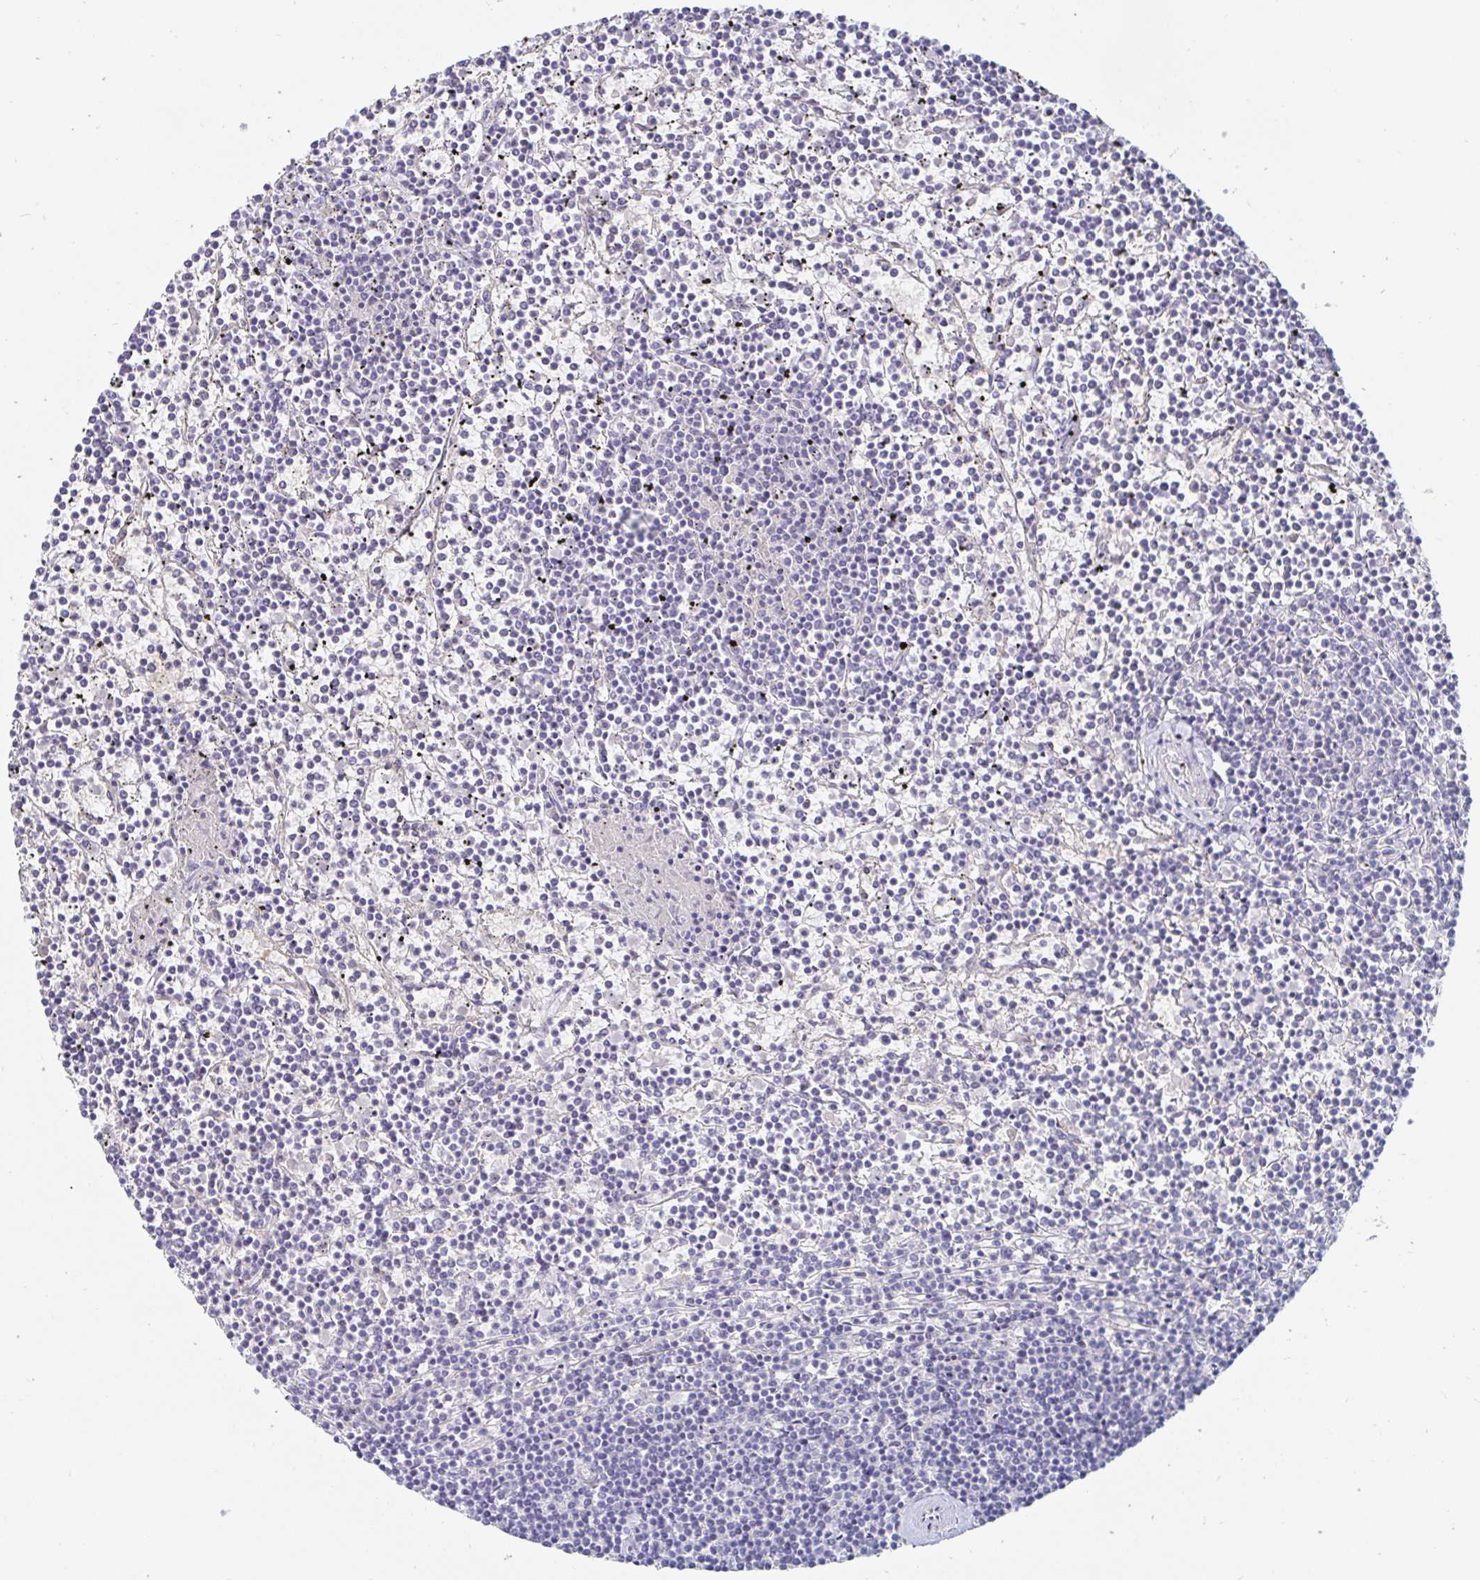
{"staining": {"intensity": "negative", "quantity": "none", "location": "none"}, "tissue": "lymphoma", "cell_type": "Tumor cells", "image_type": "cancer", "snomed": [{"axis": "morphology", "description": "Malignant lymphoma, non-Hodgkin's type, Low grade"}, {"axis": "topography", "description": "Spleen"}], "caption": "Immunohistochemistry of low-grade malignant lymphoma, non-Hodgkin's type reveals no positivity in tumor cells.", "gene": "SPPL3", "patient": {"sex": "female", "age": 19}}